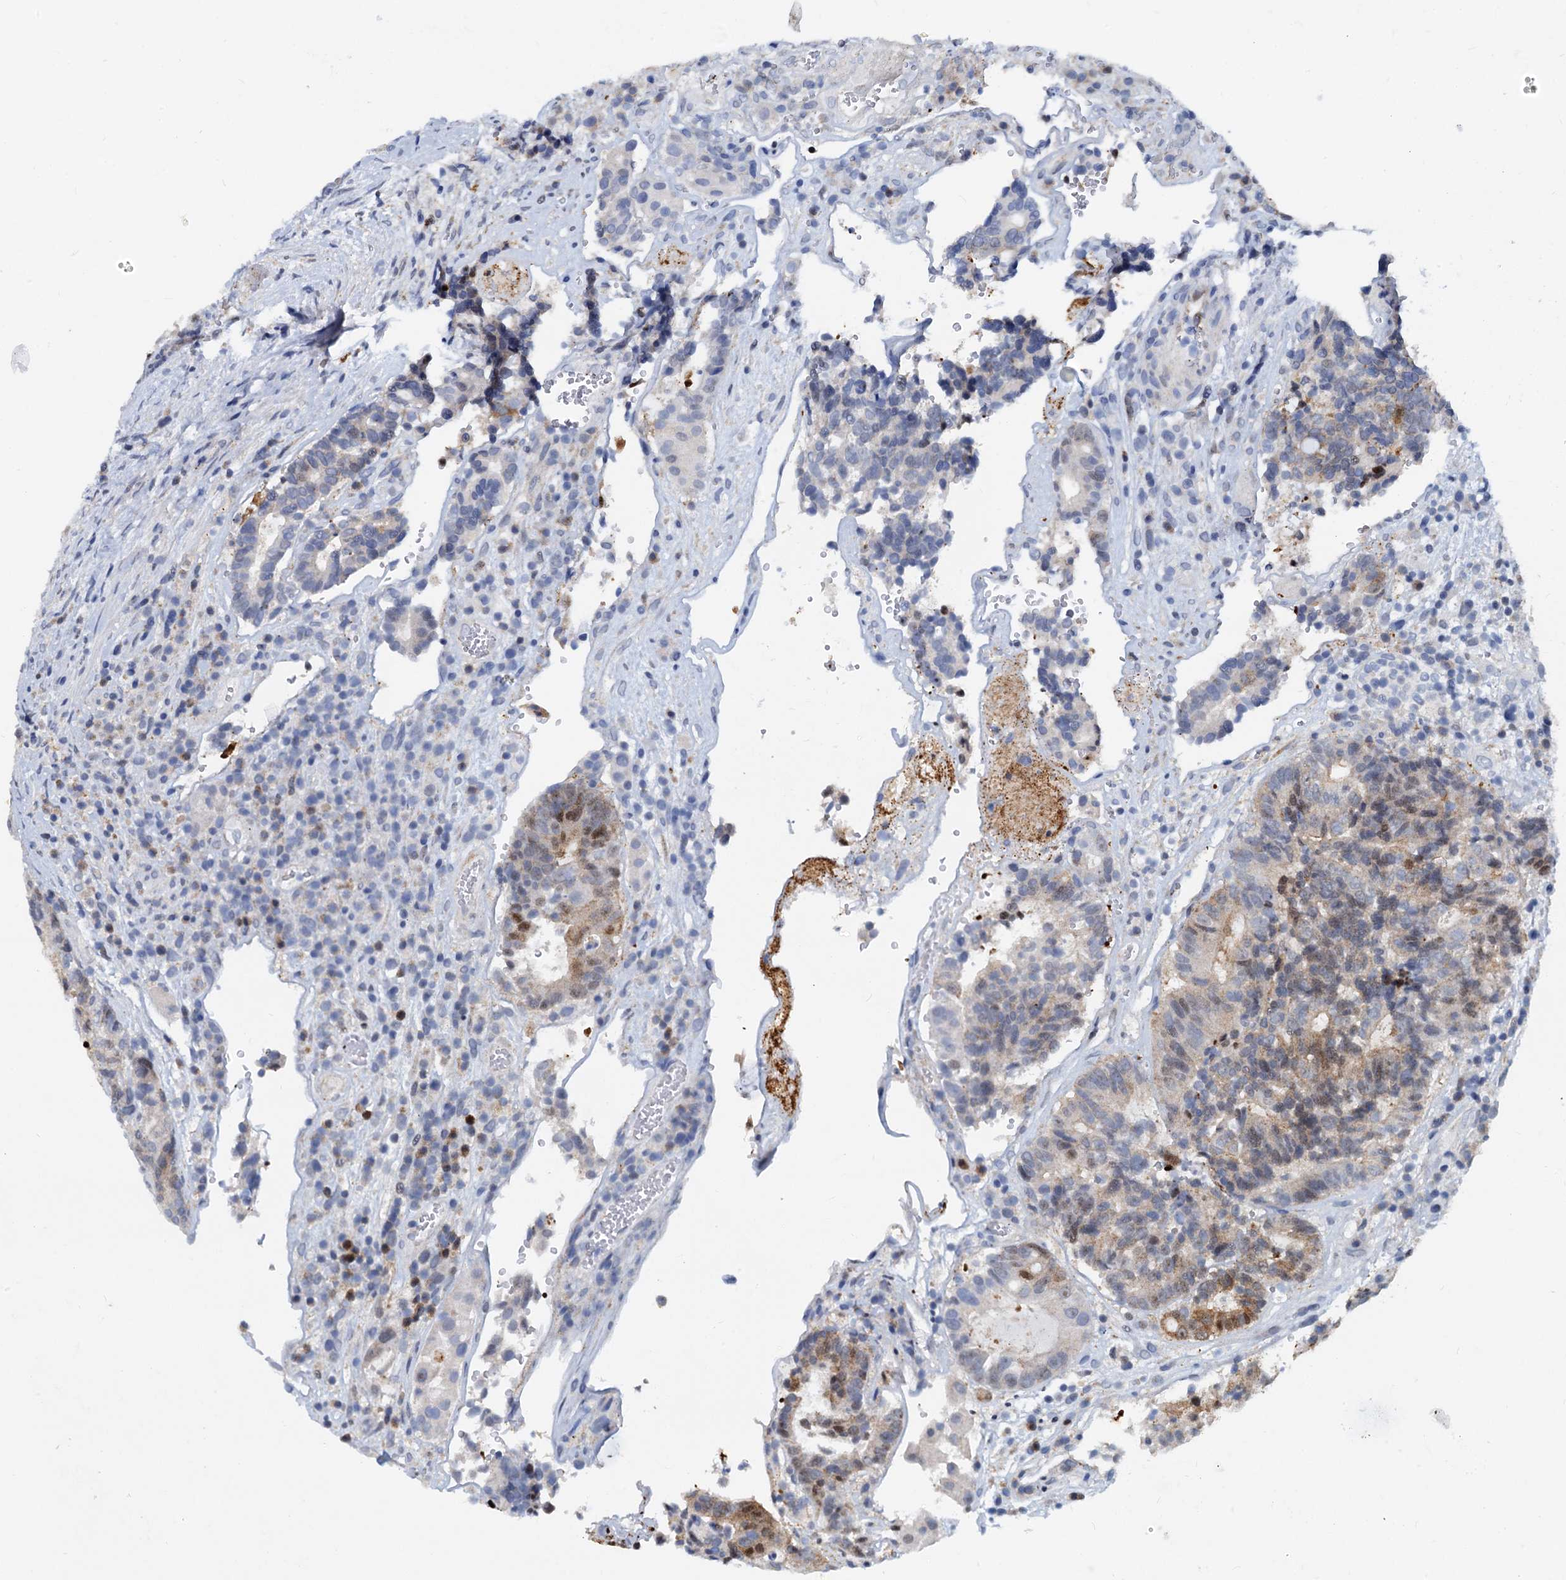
{"staining": {"intensity": "moderate", "quantity": "<25%", "location": "cytoplasmic/membranous,nuclear"}, "tissue": "colorectal cancer", "cell_type": "Tumor cells", "image_type": "cancer", "snomed": [{"axis": "morphology", "description": "Adenocarcinoma, NOS"}, {"axis": "topography", "description": "Rectum"}], "caption": "Moderate cytoplasmic/membranous and nuclear staining is appreciated in approximately <25% of tumor cells in colorectal cancer.", "gene": "PTGES3", "patient": {"sex": "male", "age": 69}}